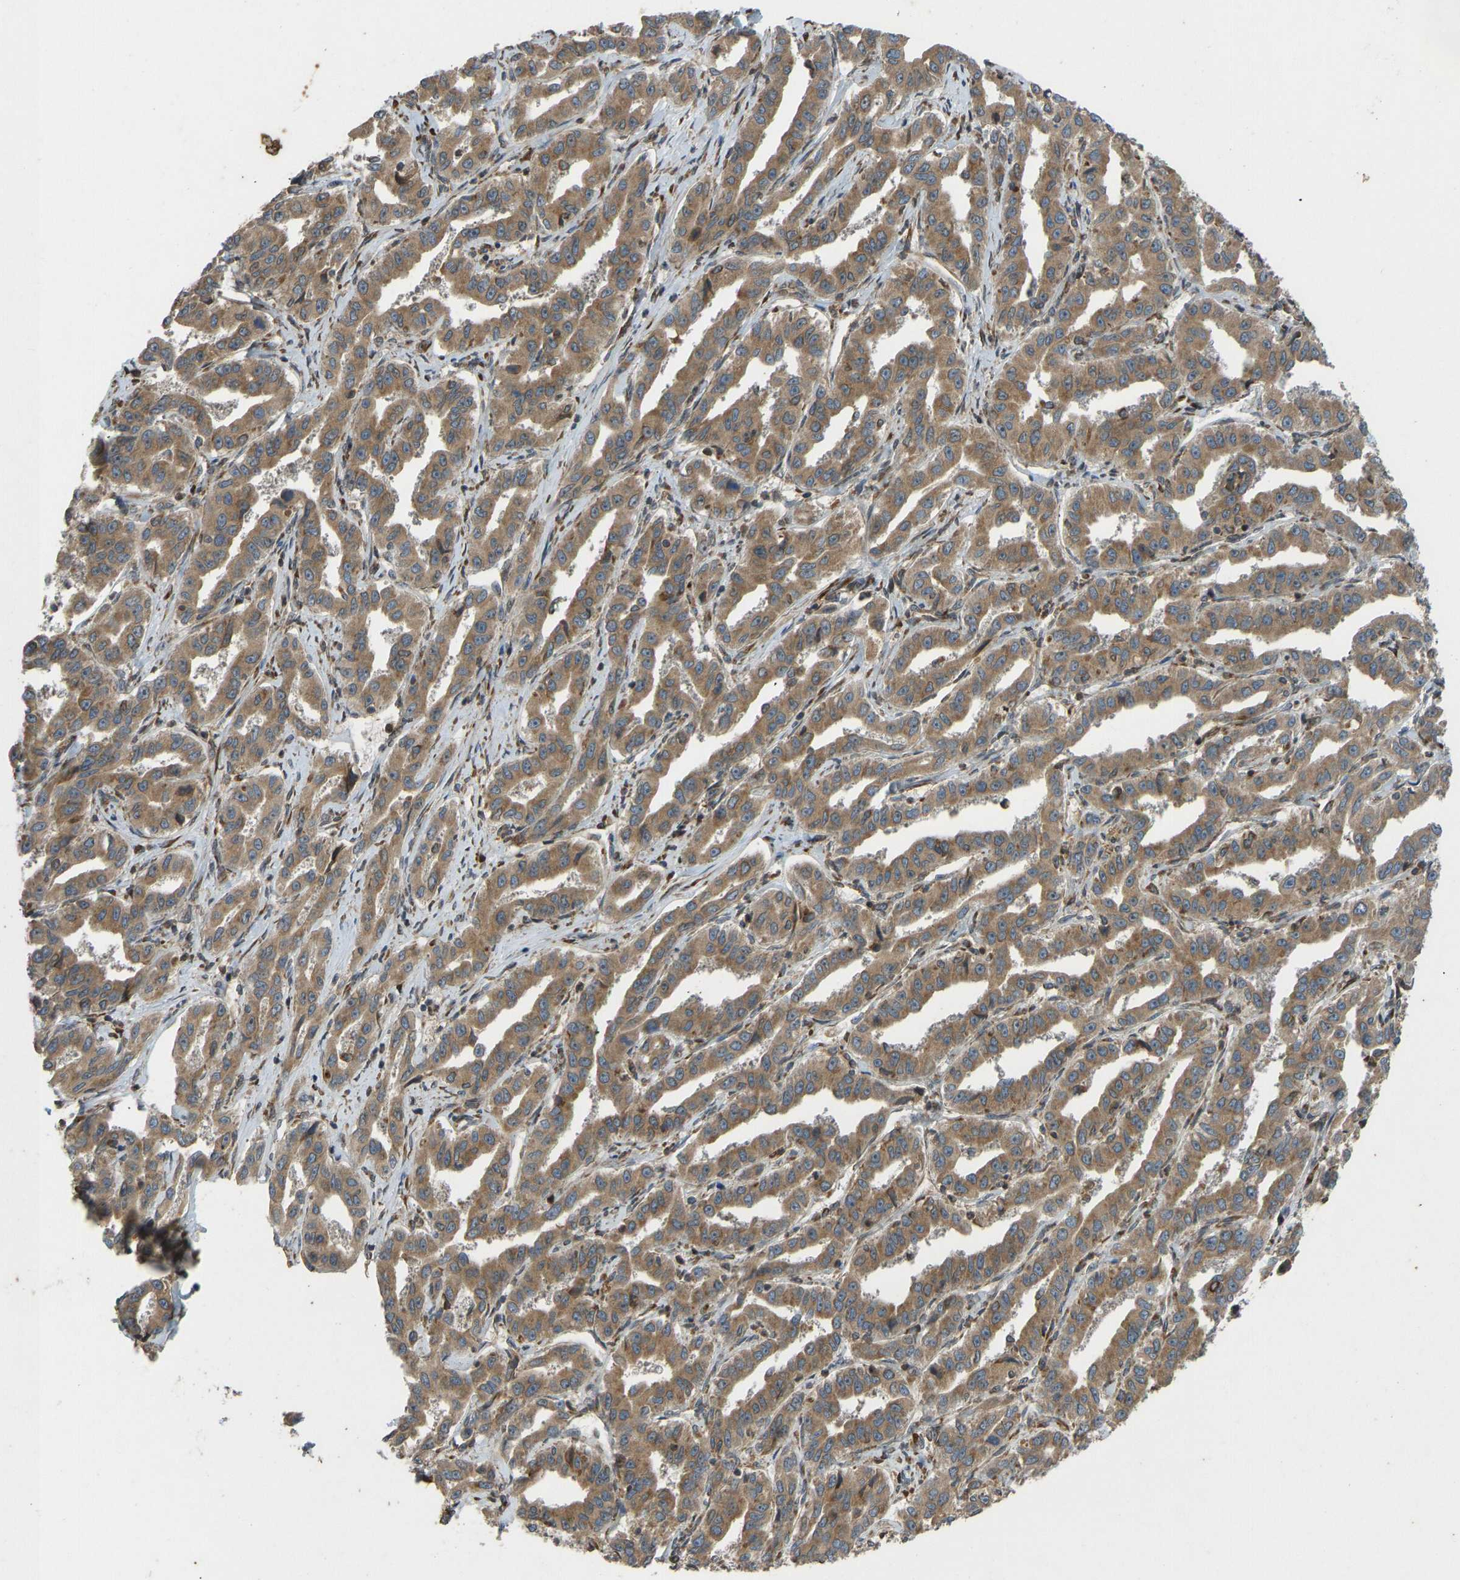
{"staining": {"intensity": "moderate", "quantity": ">75%", "location": "cytoplasmic/membranous"}, "tissue": "liver cancer", "cell_type": "Tumor cells", "image_type": "cancer", "snomed": [{"axis": "morphology", "description": "Cholangiocarcinoma"}, {"axis": "topography", "description": "Liver"}], "caption": "IHC image of neoplastic tissue: human liver cholangiocarcinoma stained using immunohistochemistry exhibits medium levels of moderate protein expression localized specifically in the cytoplasmic/membranous of tumor cells, appearing as a cytoplasmic/membranous brown color.", "gene": "RPN2", "patient": {"sex": "male", "age": 59}}